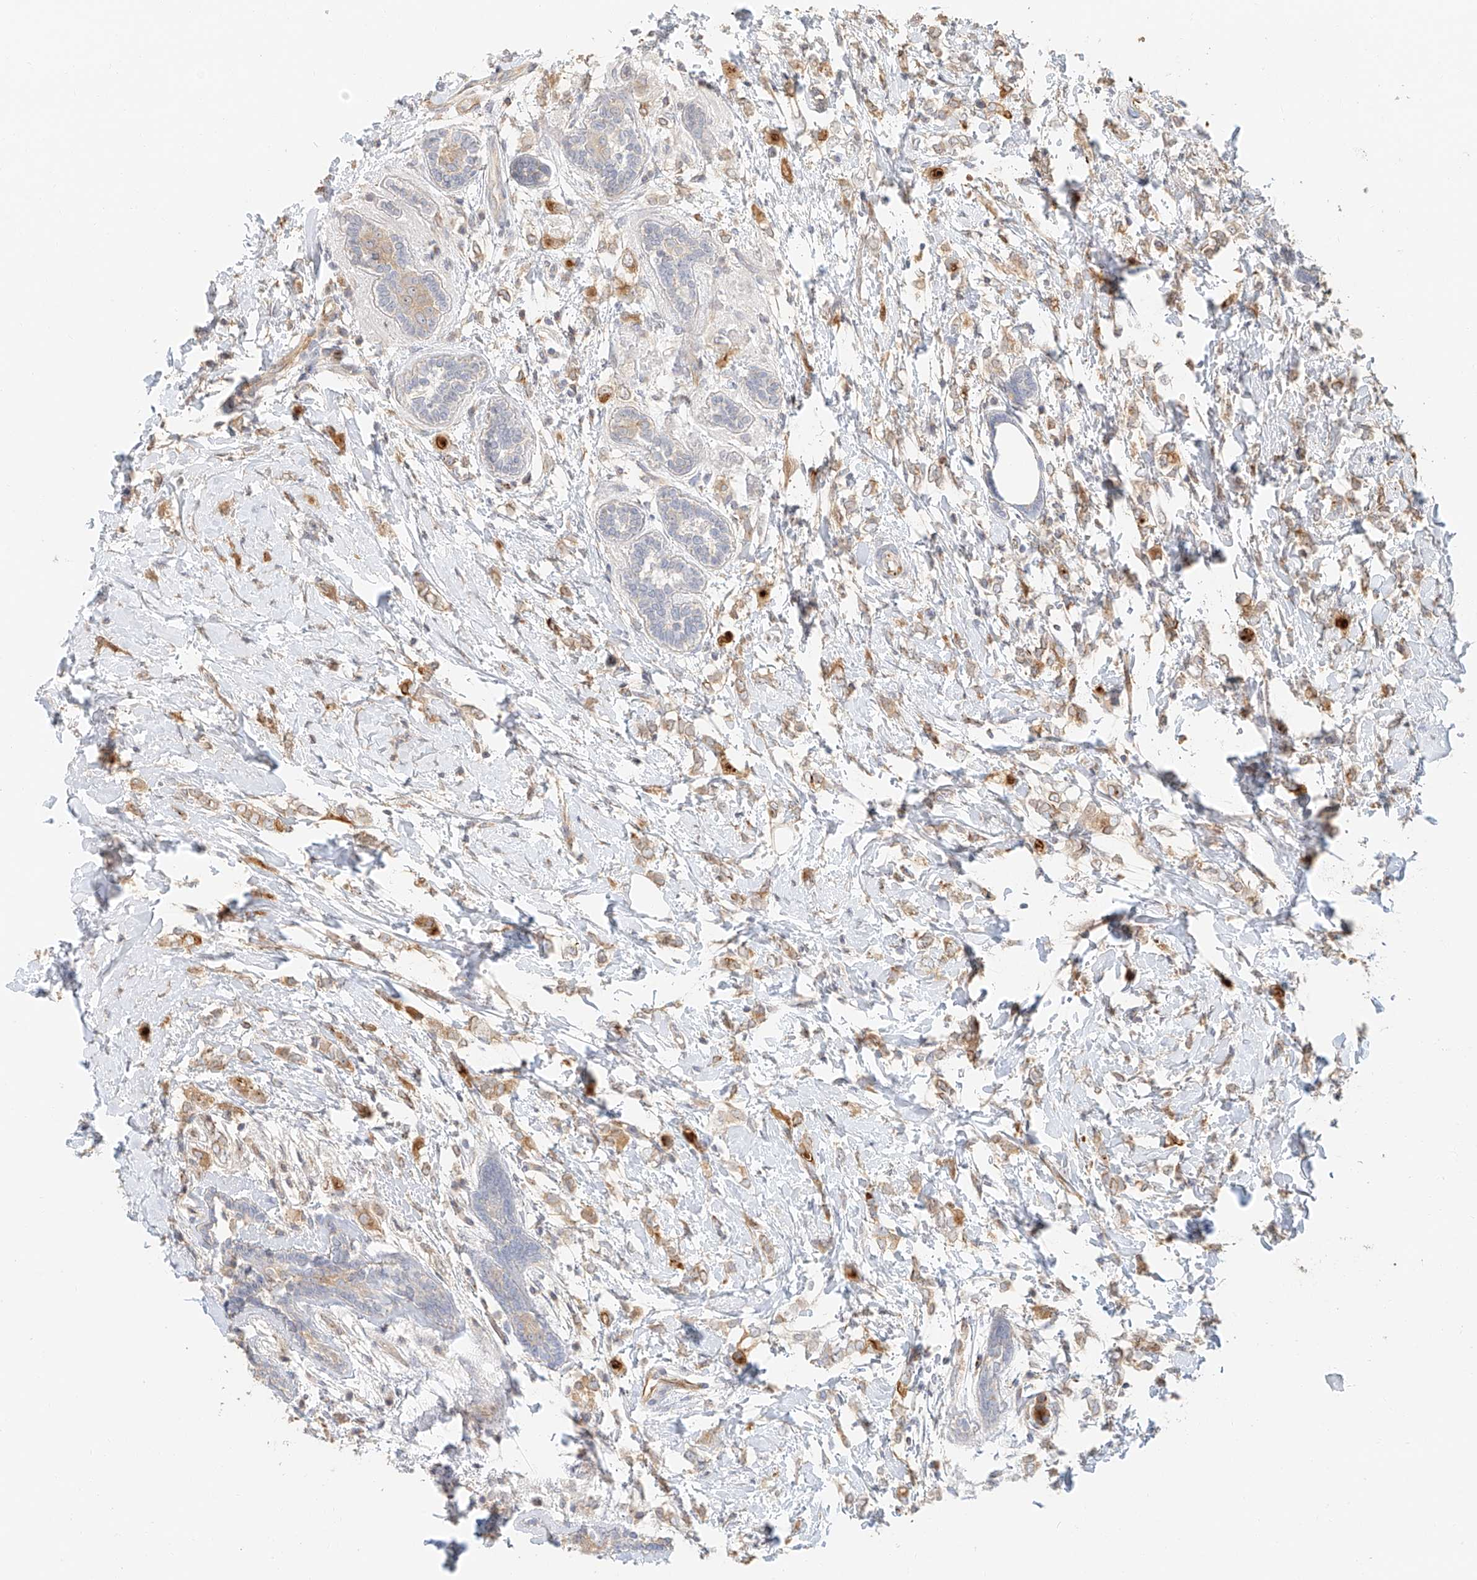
{"staining": {"intensity": "moderate", "quantity": ">75%", "location": "cytoplasmic/membranous"}, "tissue": "breast cancer", "cell_type": "Tumor cells", "image_type": "cancer", "snomed": [{"axis": "morphology", "description": "Normal tissue, NOS"}, {"axis": "morphology", "description": "Lobular carcinoma"}, {"axis": "topography", "description": "Breast"}], "caption": "IHC image of breast lobular carcinoma stained for a protein (brown), which displays medium levels of moderate cytoplasmic/membranous staining in about >75% of tumor cells.", "gene": "NAP1L1", "patient": {"sex": "female", "age": 47}}